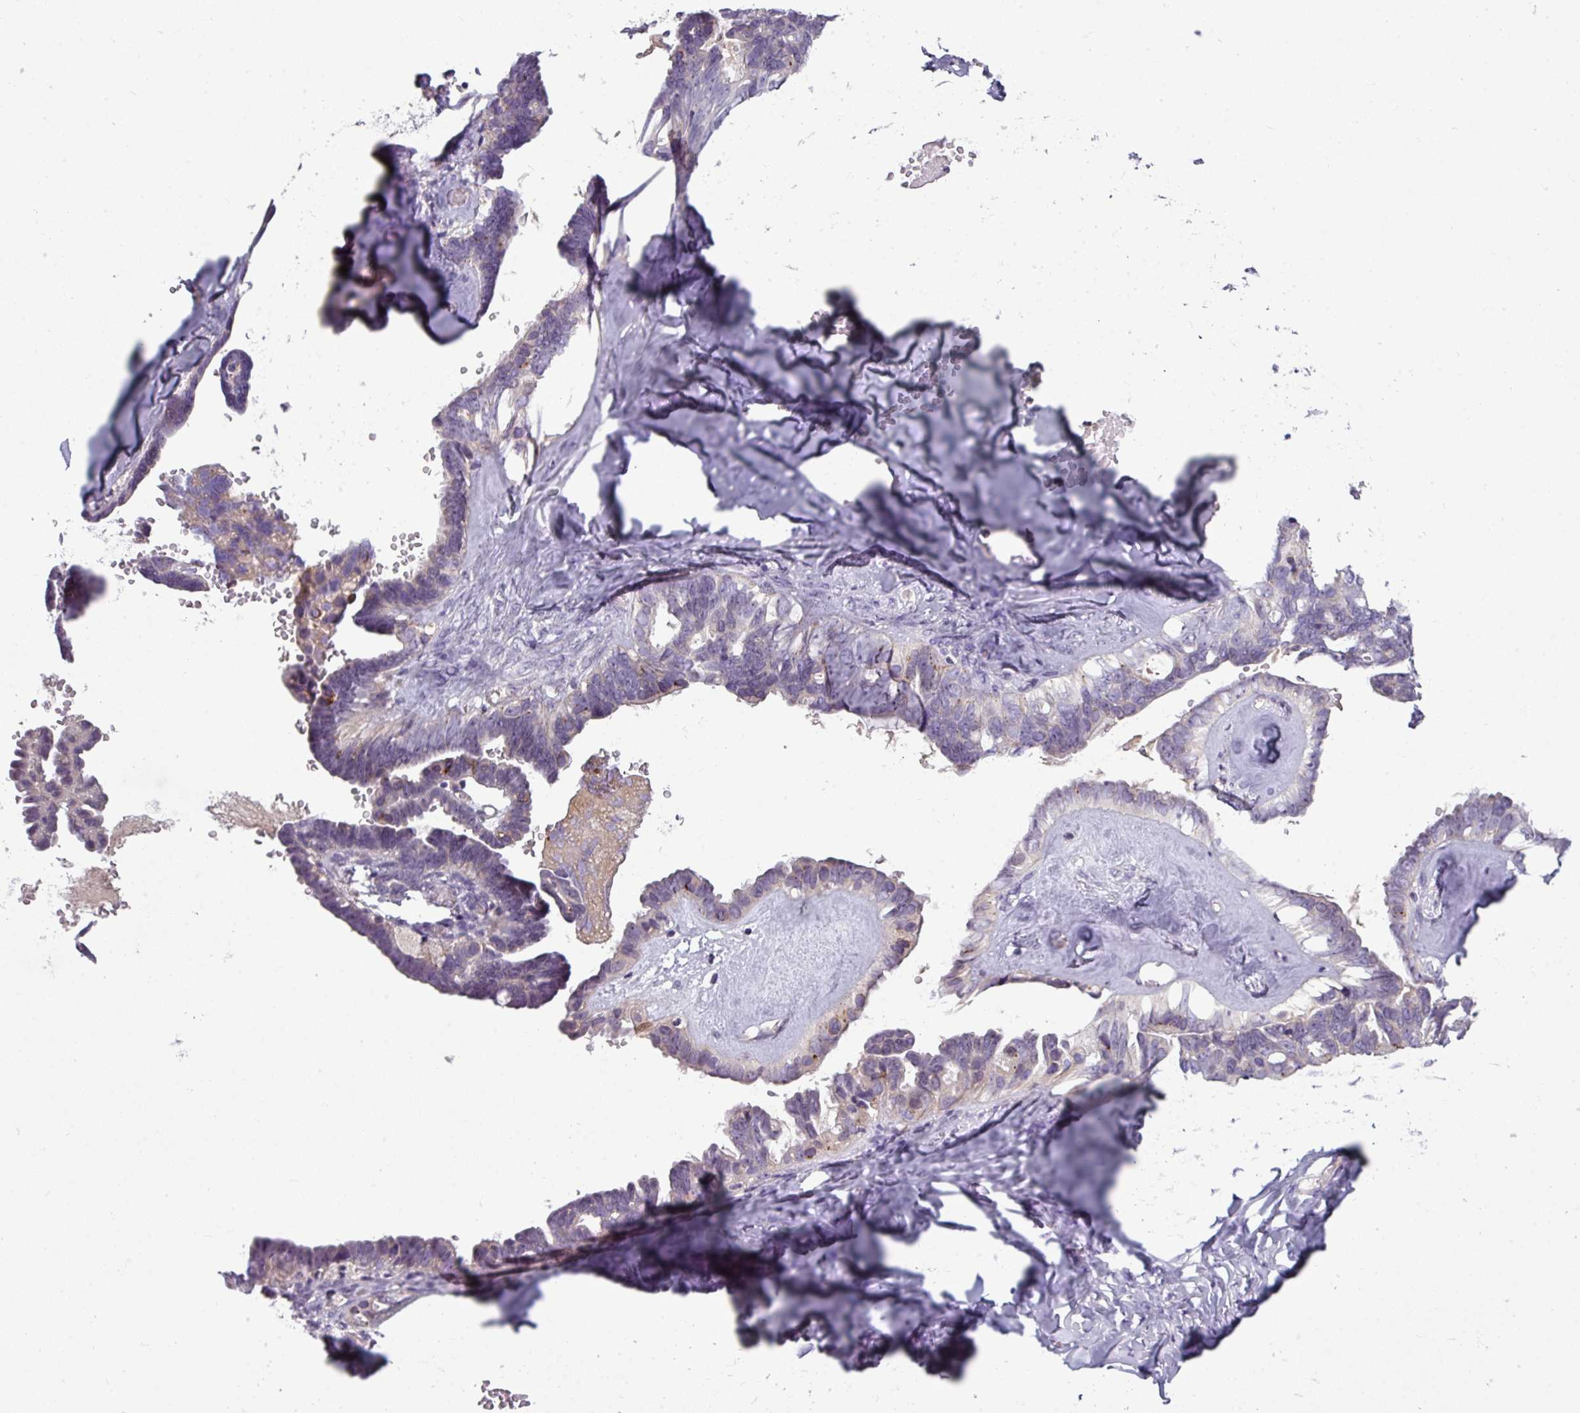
{"staining": {"intensity": "negative", "quantity": "none", "location": "none"}, "tissue": "ovarian cancer", "cell_type": "Tumor cells", "image_type": "cancer", "snomed": [{"axis": "morphology", "description": "Cystadenocarcinoma, serous, NOS"}, {"axis": "topography", "description": "Ovary"}], "caption": "Immunohistochemical staining of ovarian cancer displays no significant positivity in tumor cells.", "gene": "ZNF35", "patient": {"sex": "female", "age": 69}}